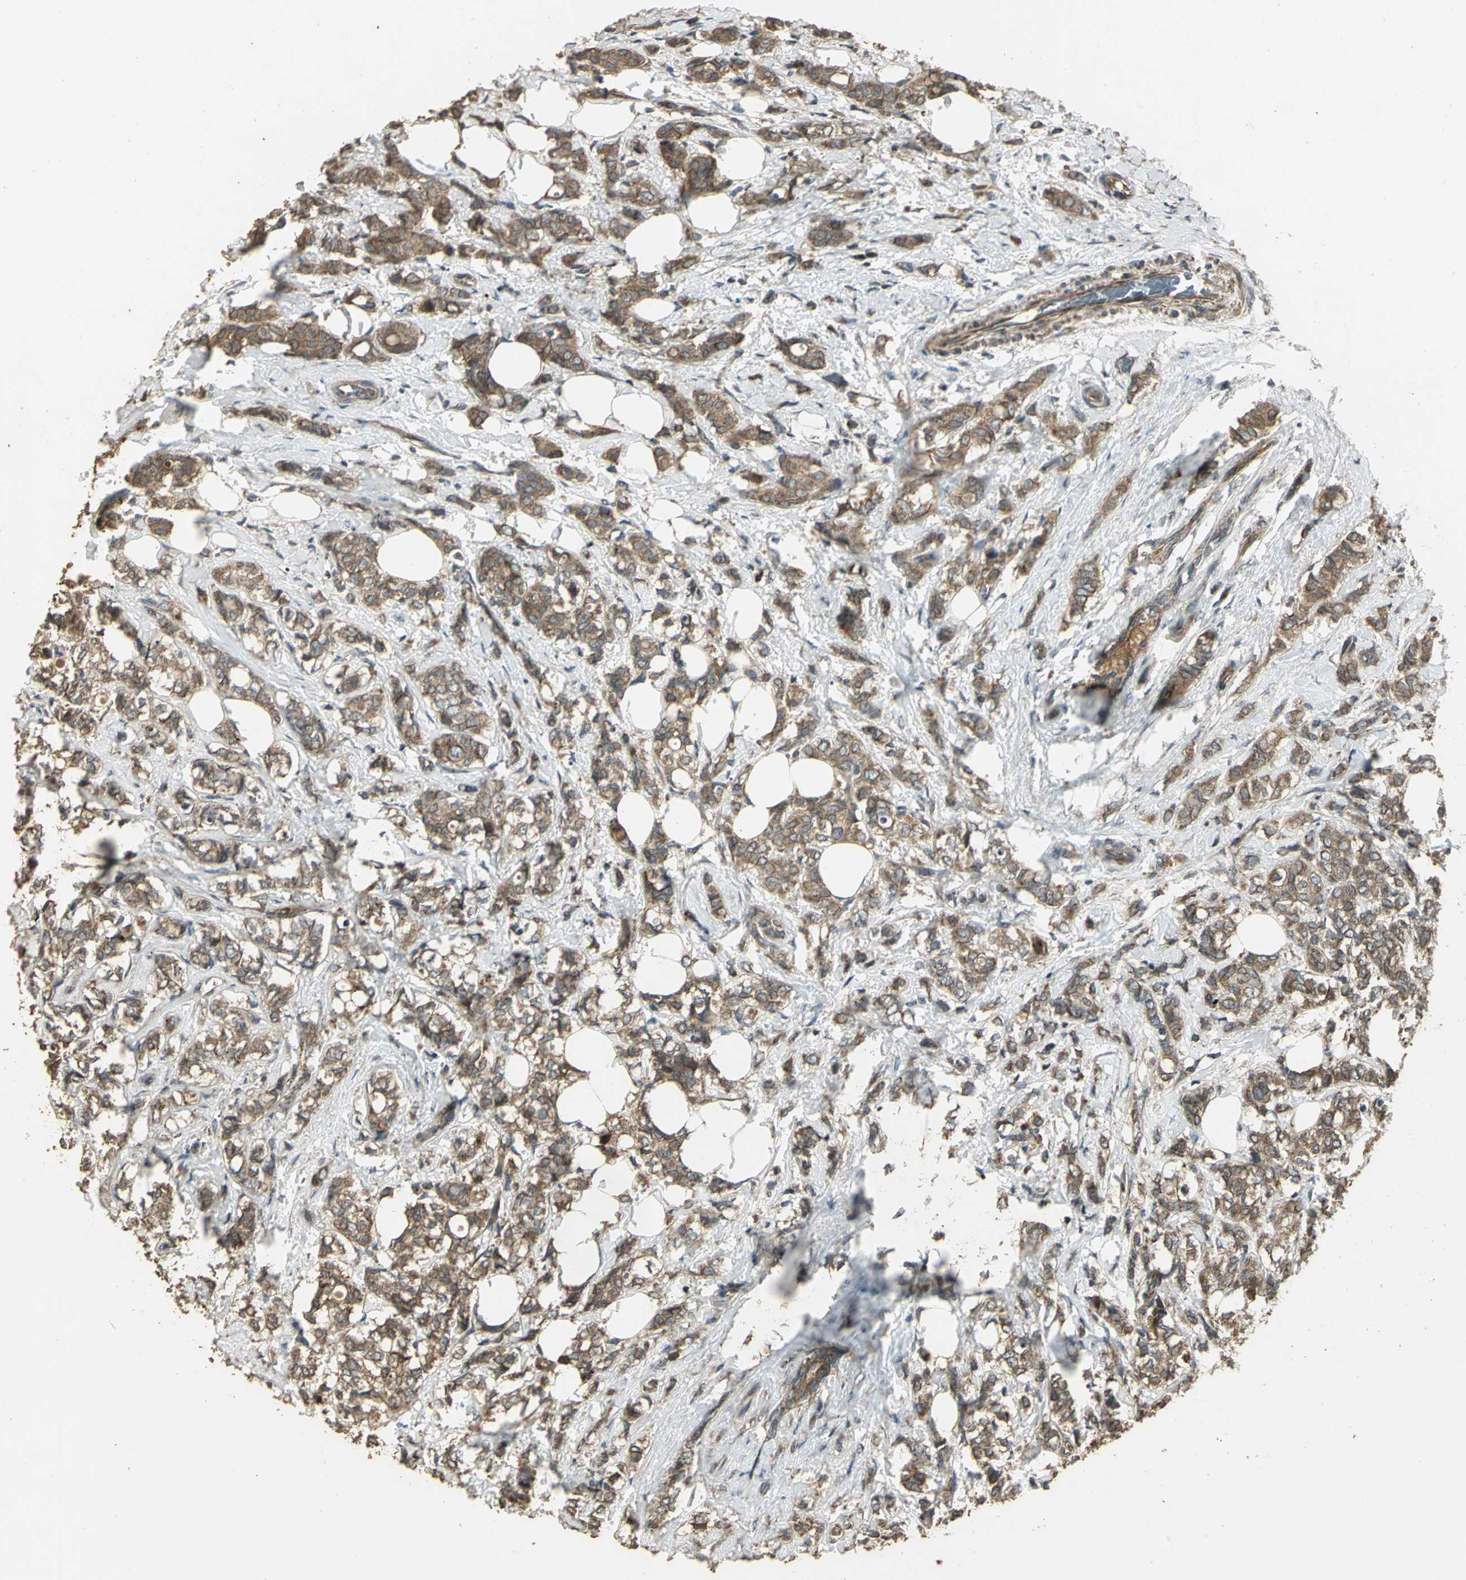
{"staining": {"intensity": "strong", "quantity": ">75%", "location": "cytoplasmic/membranous"}, "tissue": "breast cancer", "cell_type": "Tumor cells", "image_type": "cancer", "snomed": [{"axis": "morphology", "description": "Lobular carcinoma"}, {"axis": "topography", "description": "Breast"}], "caption": "A micrograph of breast lobular carcinoma stained for a protein shows strong cytoplasmic/membranous brown staining in tumor cells. The staining is performed using DAB (3,3'-diaminobenzidine) brown chromogen to label protein expression. The nuclei are counter-stained blue using hematoxylin.", "gene": "KANK1", "patient": {"sex": "female", "age": 60}}